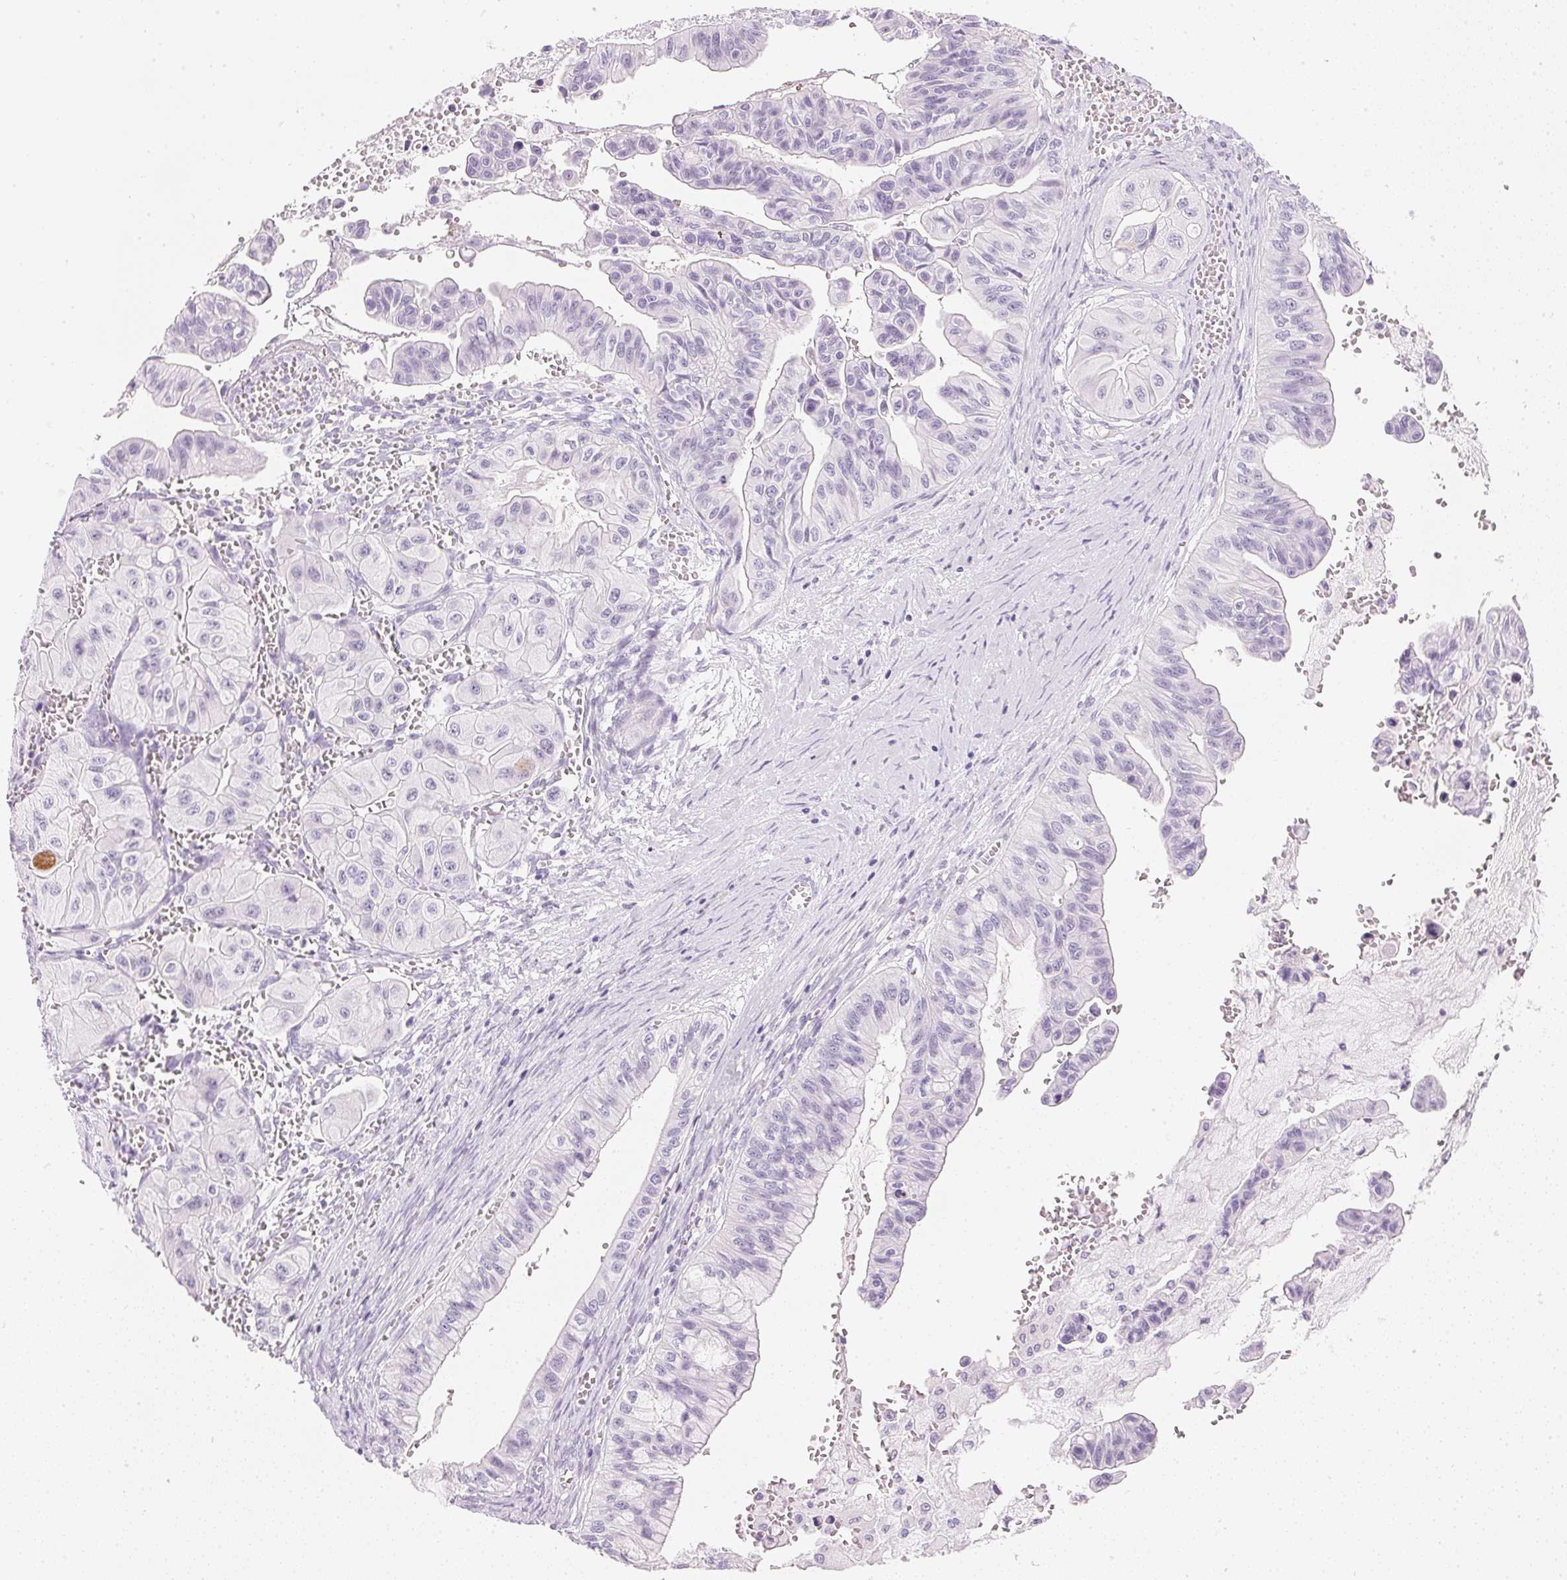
{"staining": {"intensity": "negative", "quantity": "none", "location": "none"}, "tissue": "ovarian cancer", "cell_type": "Tumor cells", "image_type": "cancer", "snomed": [{"axis": "morphology", "description": "Cystadenocarcinoma, mucinous, NOS"}, {"axis": "topography", "description": "Ovary"}], "caption": "A micrograph of ovarian mucinous cystadenocarcinoma stained for a protein shows no brown staining in tumor cells.", "gene": "IGFBP1", "patient": {"sex": "female", "age": 72}}